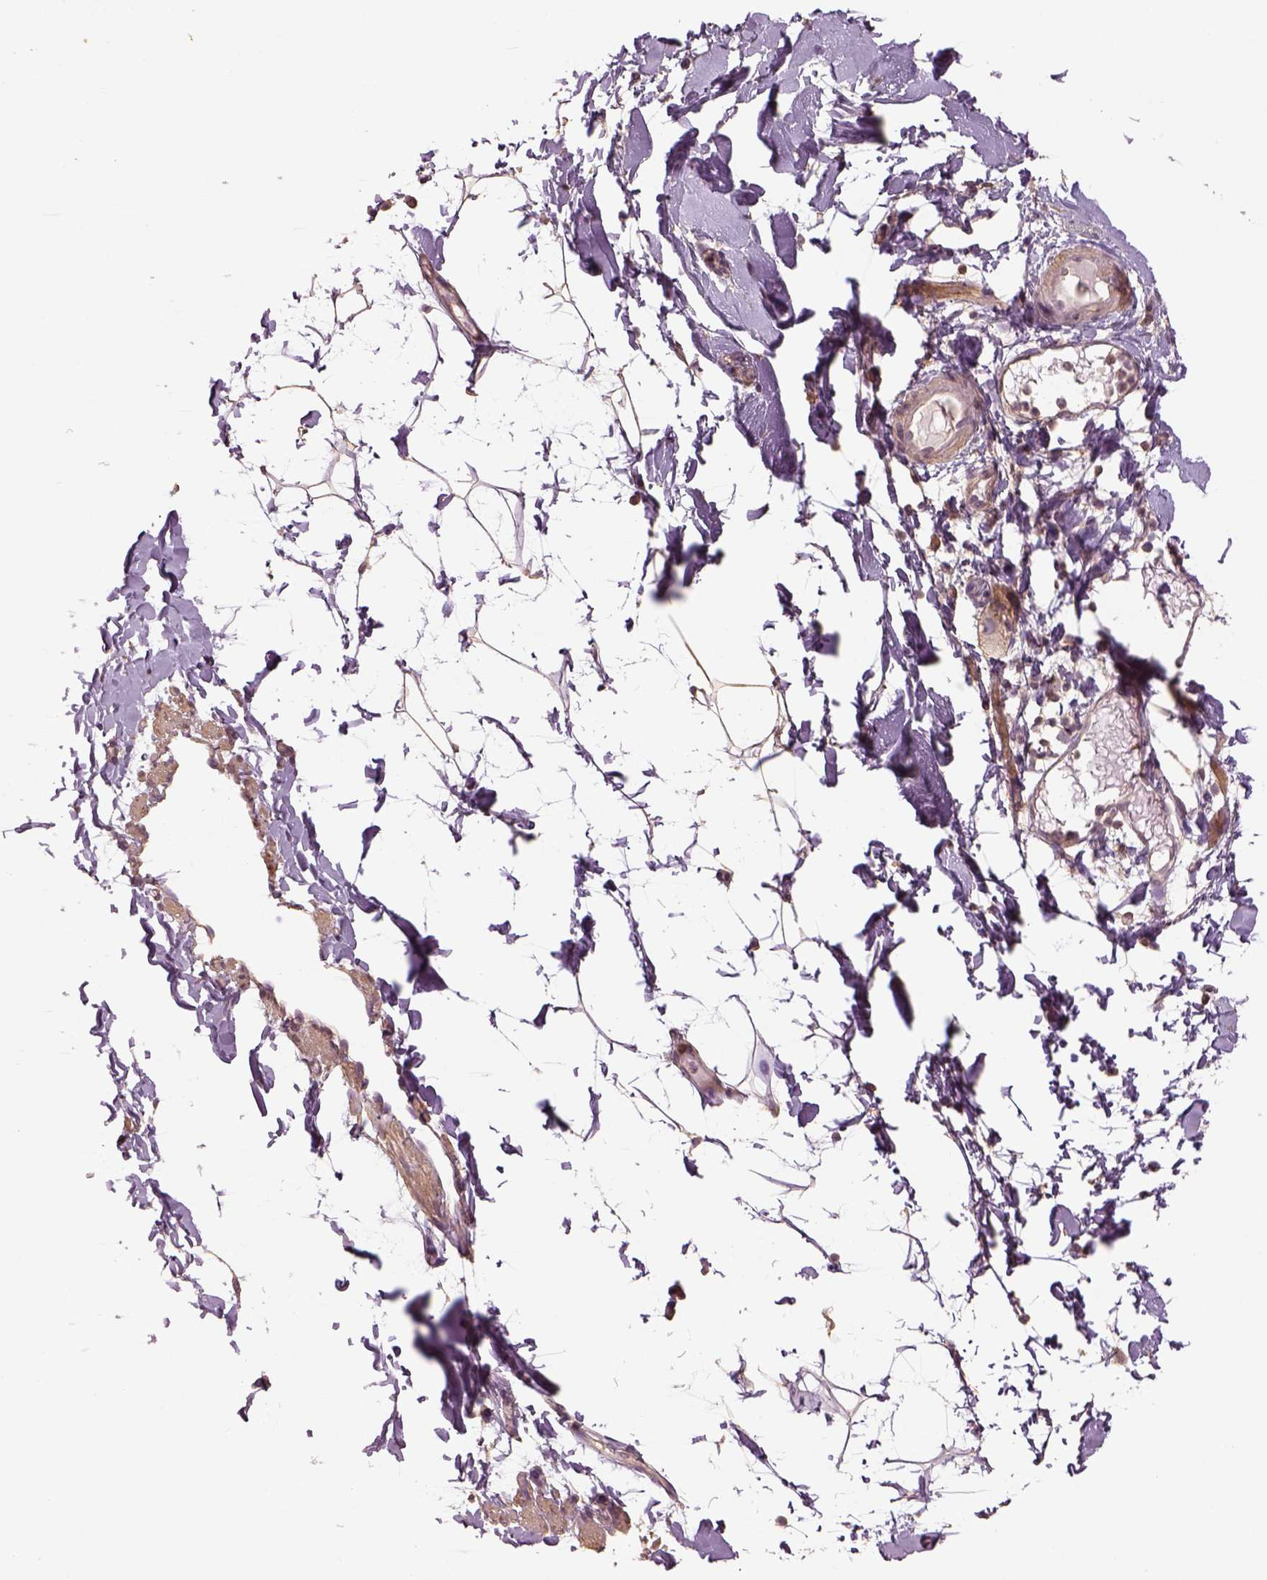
{"staining": {"intensity": "weak", "quantity": "<25%", "location": "cytoplasmic/membranous"}, "tissue": "adipose tissue", "cell_type": "Adipocytes", "image_type": "normal", "snomed": [{"axis": "morphology", "description": "Normal tissue, NOS"}, {"axis": "topography", "description": "Gallbladder"}, {"axis": "topography", "description": "Peripheral nerve tissue"}], "caption": "DAB immunohistochemical staining of unremarkable human adipose tissue displays no significant expression in adipocytes.", "gene": "LIN7A", "patient": {"sex": "female", "age": 45}}